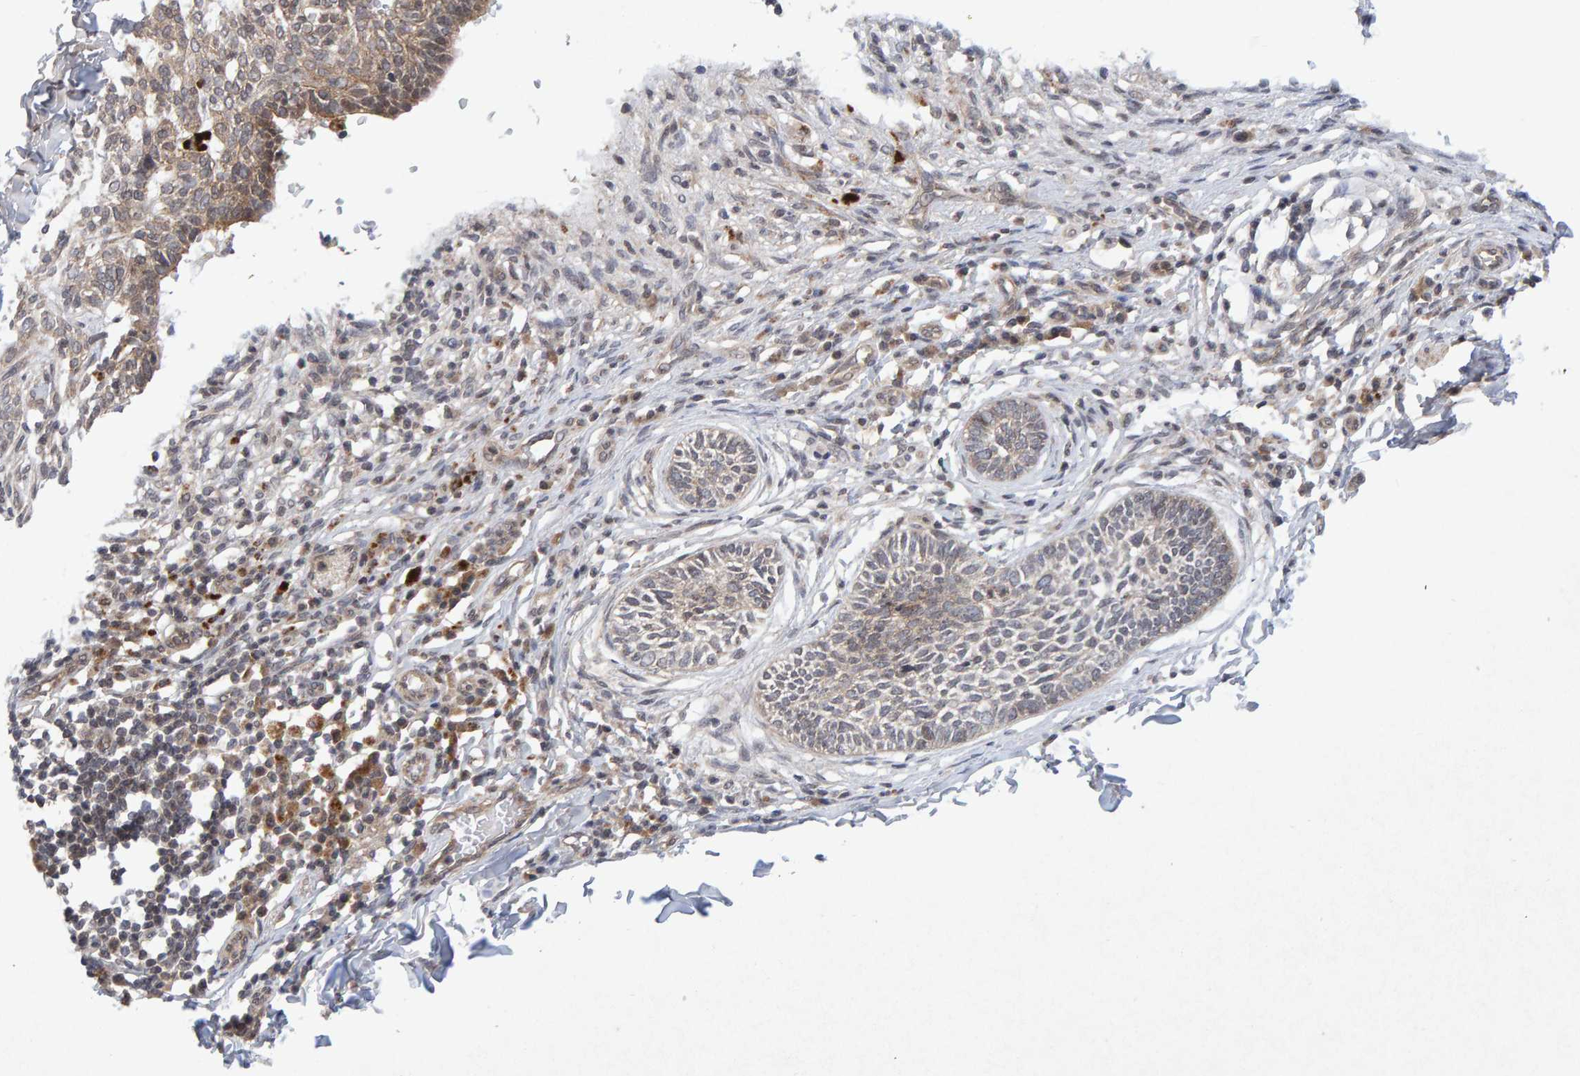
{"staining": {"intensity": "weak", "quantity": "<25%", "location": "cytoplasmic/membranous"}, "tissue": "skin cancer", "cell_type": "Tumor cells", "image_type": "cancer", "snomed": [{"axis": "morphology", "description": "Normal tissue, NOS"}, {"axis": "morphology", "description": "Basal cell carcinoma"}, {"axis": "topography", "description": "Skin"}], "caption": "IHC of human skin basal cell carcinoma reveals no staining in tumor cells.", "gene": "CDH2", "patient": {"sex": "male", "age": 87}}